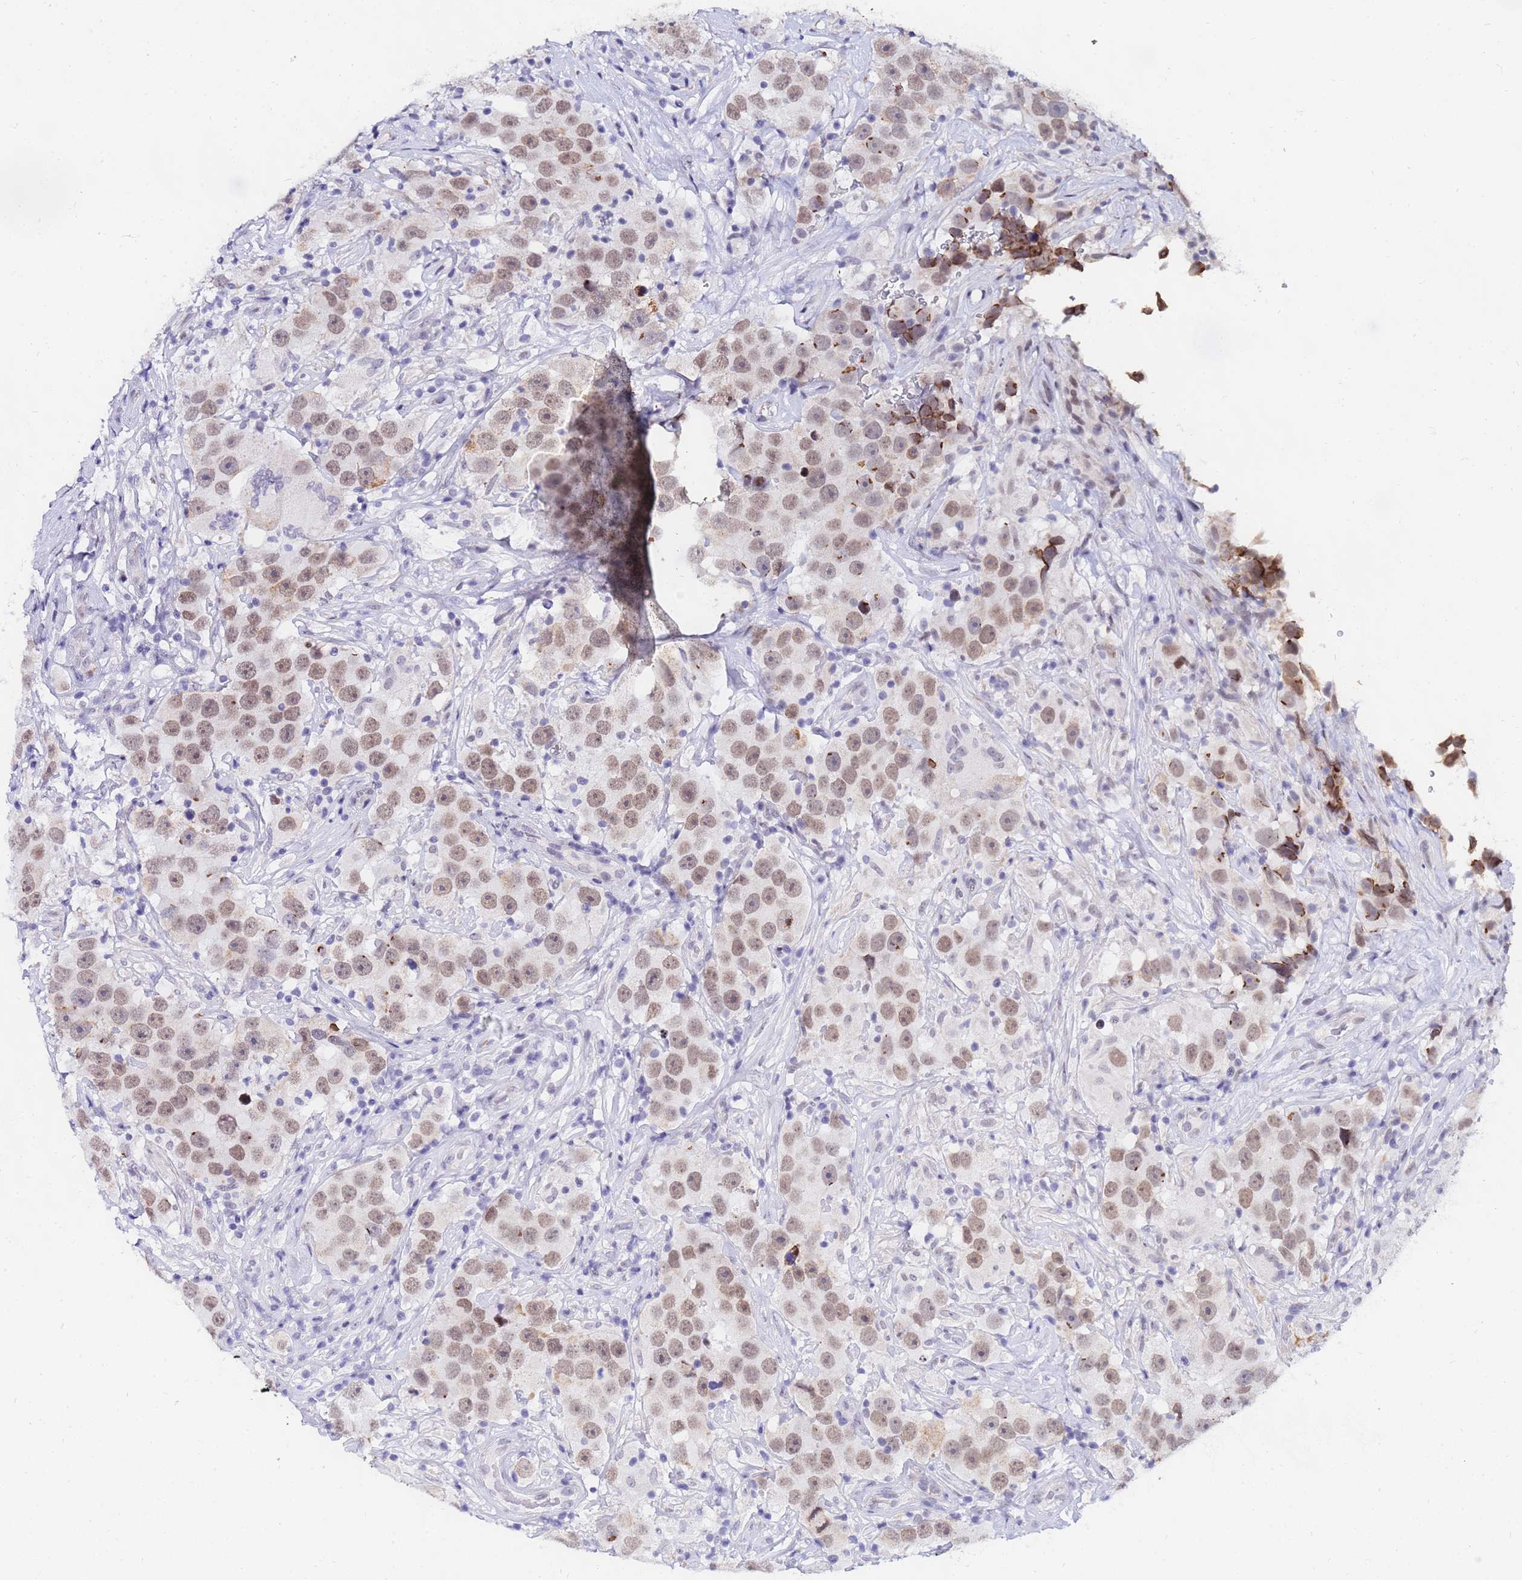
{"staining": {"intensity": "weak", "quantity": ">75%", "location": "nuclear"}, "tissue": "testis cancer", "cell_type": "Tumor cells", "image_type": "cancer", "snomed": [{"axis": "morphology", "description": "Seminoma, NOS"}, {"axis": "topography", "description": "Testis"}], "caption": "Protein staining displays weak nuclear expression in about >75% of tumor cells in seminoma (testis).", "gene": "CKMT1A", "patient": {"sex": "male", "age": 49}}